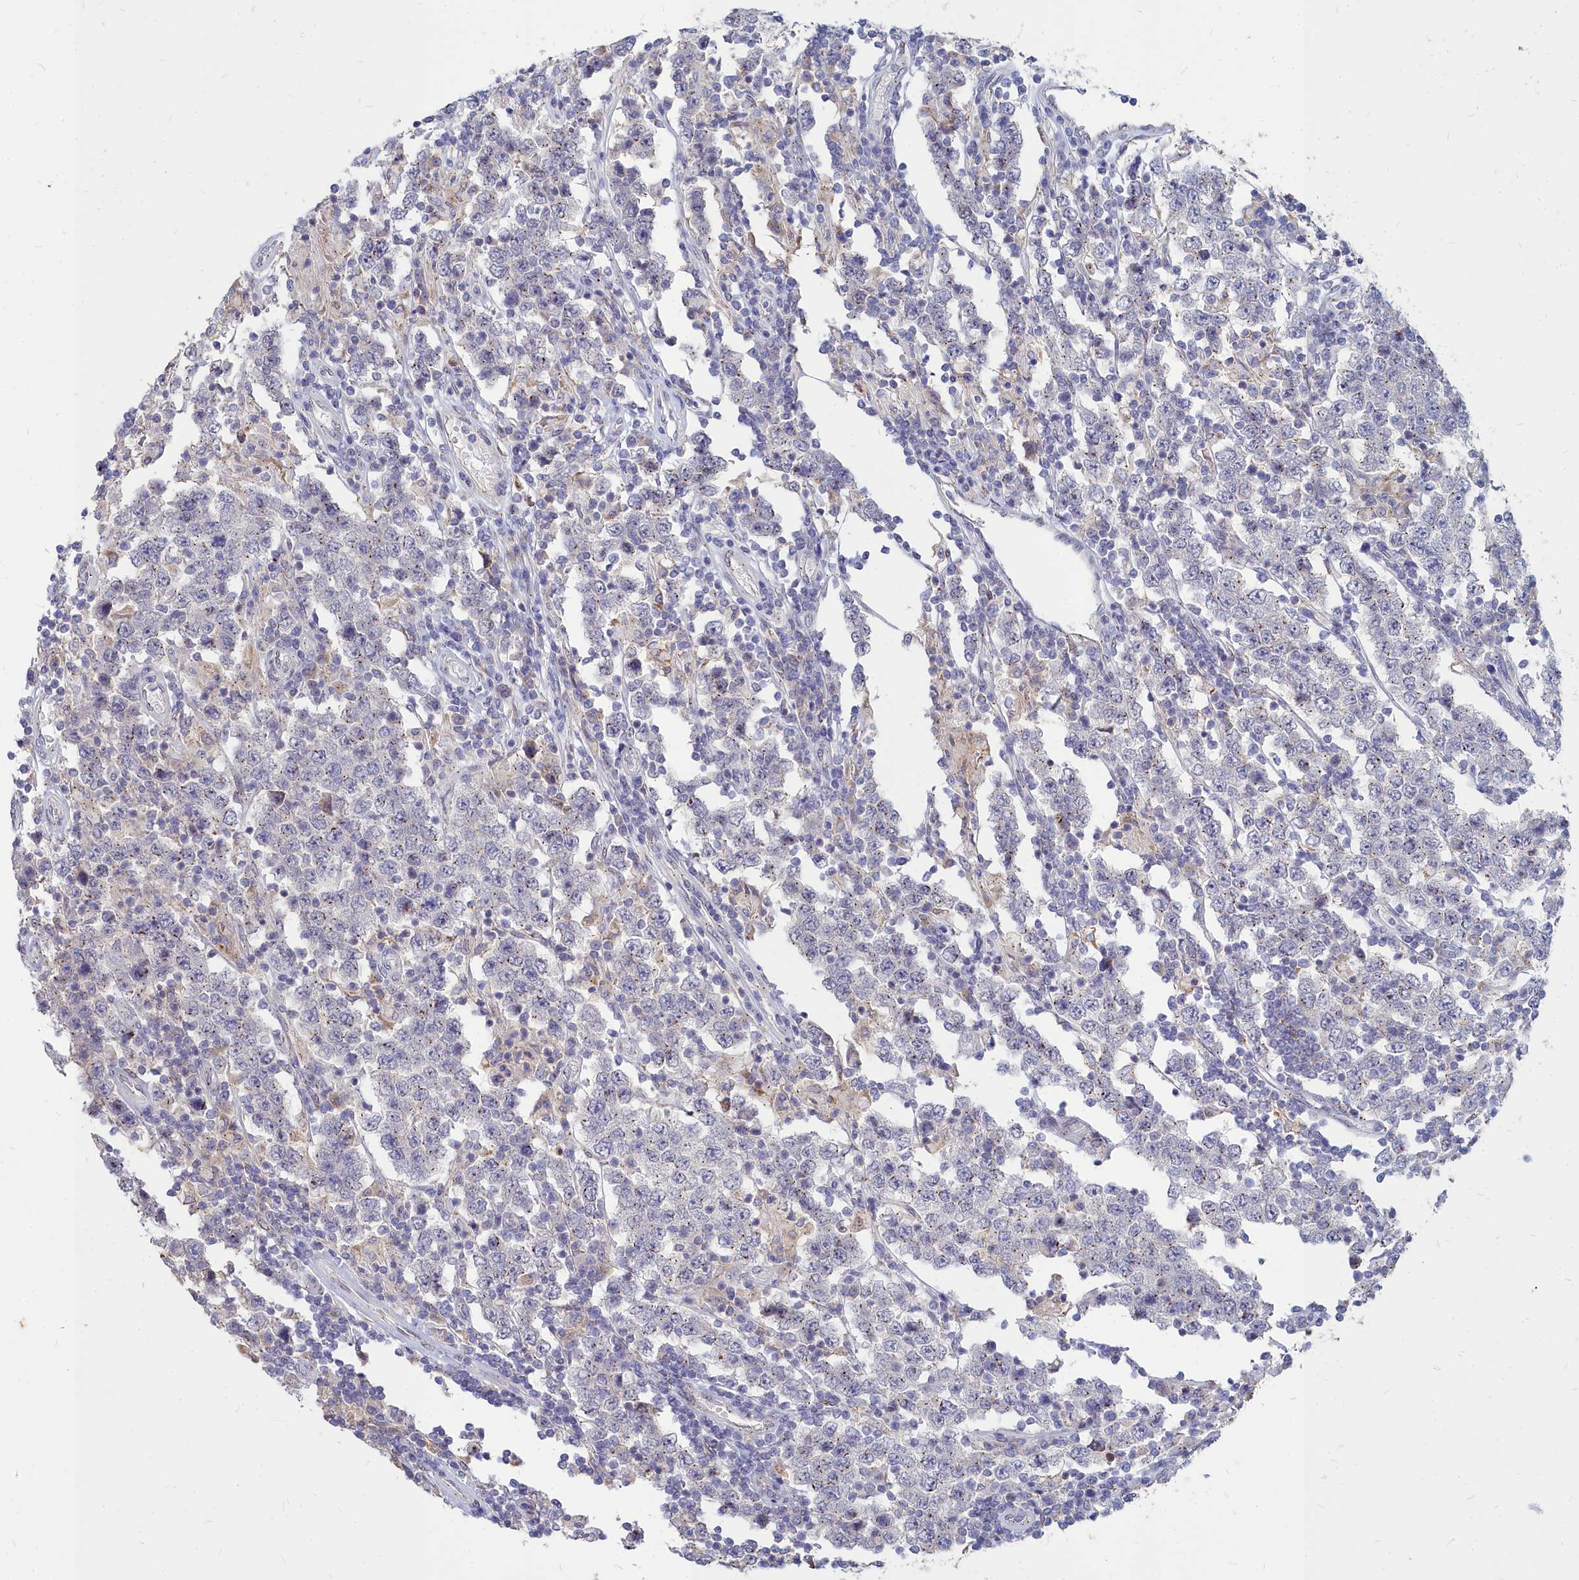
{"staining": {"intensity": "weak", "quantity": "<25%", "location": "cytoplasmic/membranous"}, "tissue": "testis cancer", "cell_type": "Tumor cells", "image_type": "cancer", "snomed": [{"axis": "morphology", "description": "Normal tissue, NOS"}, {"axis": "morphology", "description": "Urothelial carcinoma, High grade"}, {"axis": "morphology", "description": "Seminoma, NOS"}, {"axis": "morphology", "description": "Carcinoma, Embryonal, NOS"}, {"axis": "topography", "description": "Urinary bladder"}, {"axis": "topography", "description": "Testis"}], "caption": "Human testis cancer stained for a protein using IHC reveals no positivity in tumor cells.", "gene": "NOXA1", "patient": {"sex": "male", "age": 41}}